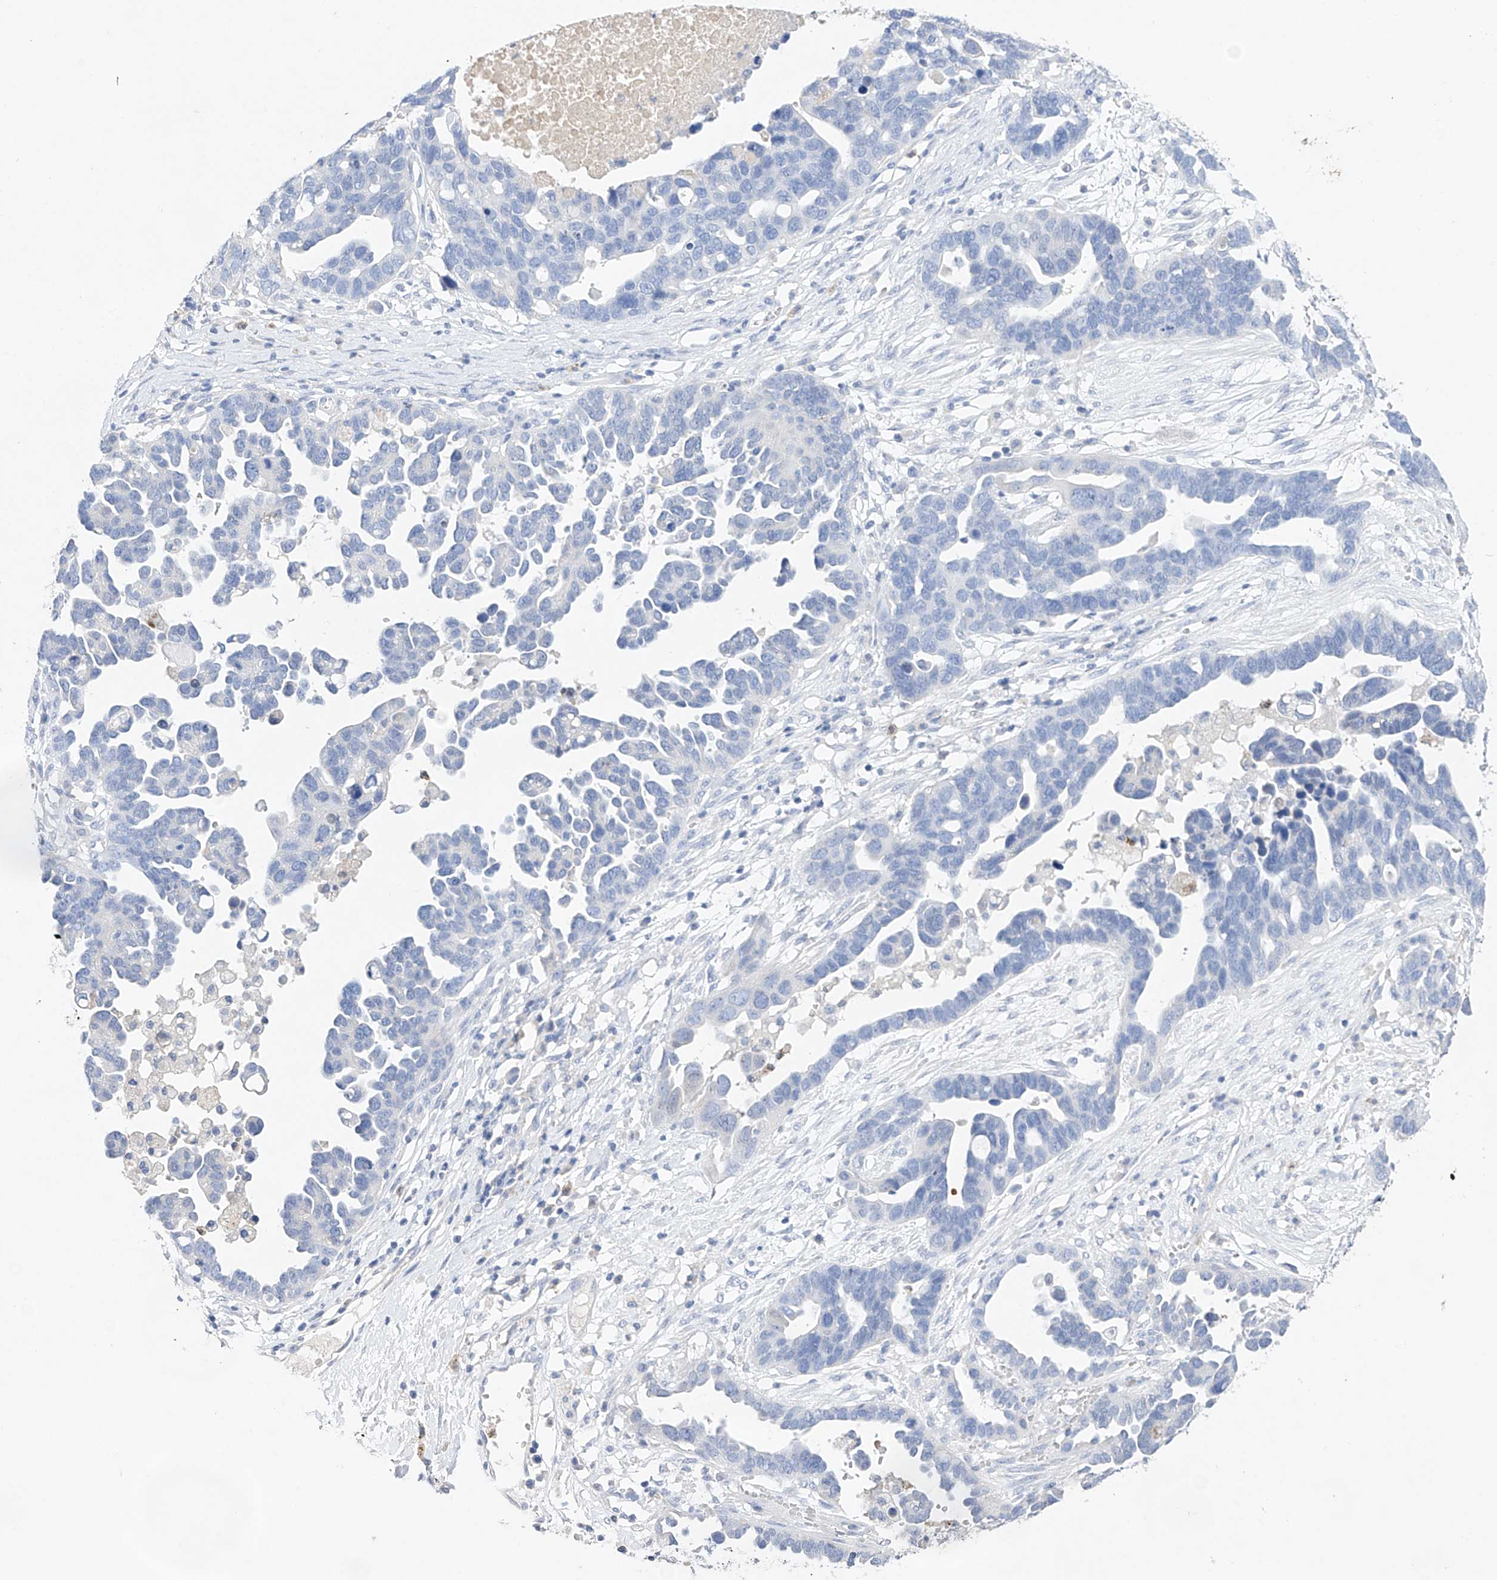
{"staining": {"intensity": "negative", "quantity": "none", "location": "none"}, "tissue": "ovarian cancer", "cell_type": "Tumor cells", "image_type": "cancer", "snomed": [{"axis": "morphology", "description": "Cystadenocarcinoma, serous, NOS"}, {"axis": "topography", "description": "Ovary"}], "caption": "This is an immunohistochemistry (IHC) micrograph of ovarian serous cystadenocarcinoma. There is no staining in tumor cells.", "gene": "TM7SF2", "patient": {"sex": "female", "age": 54}}